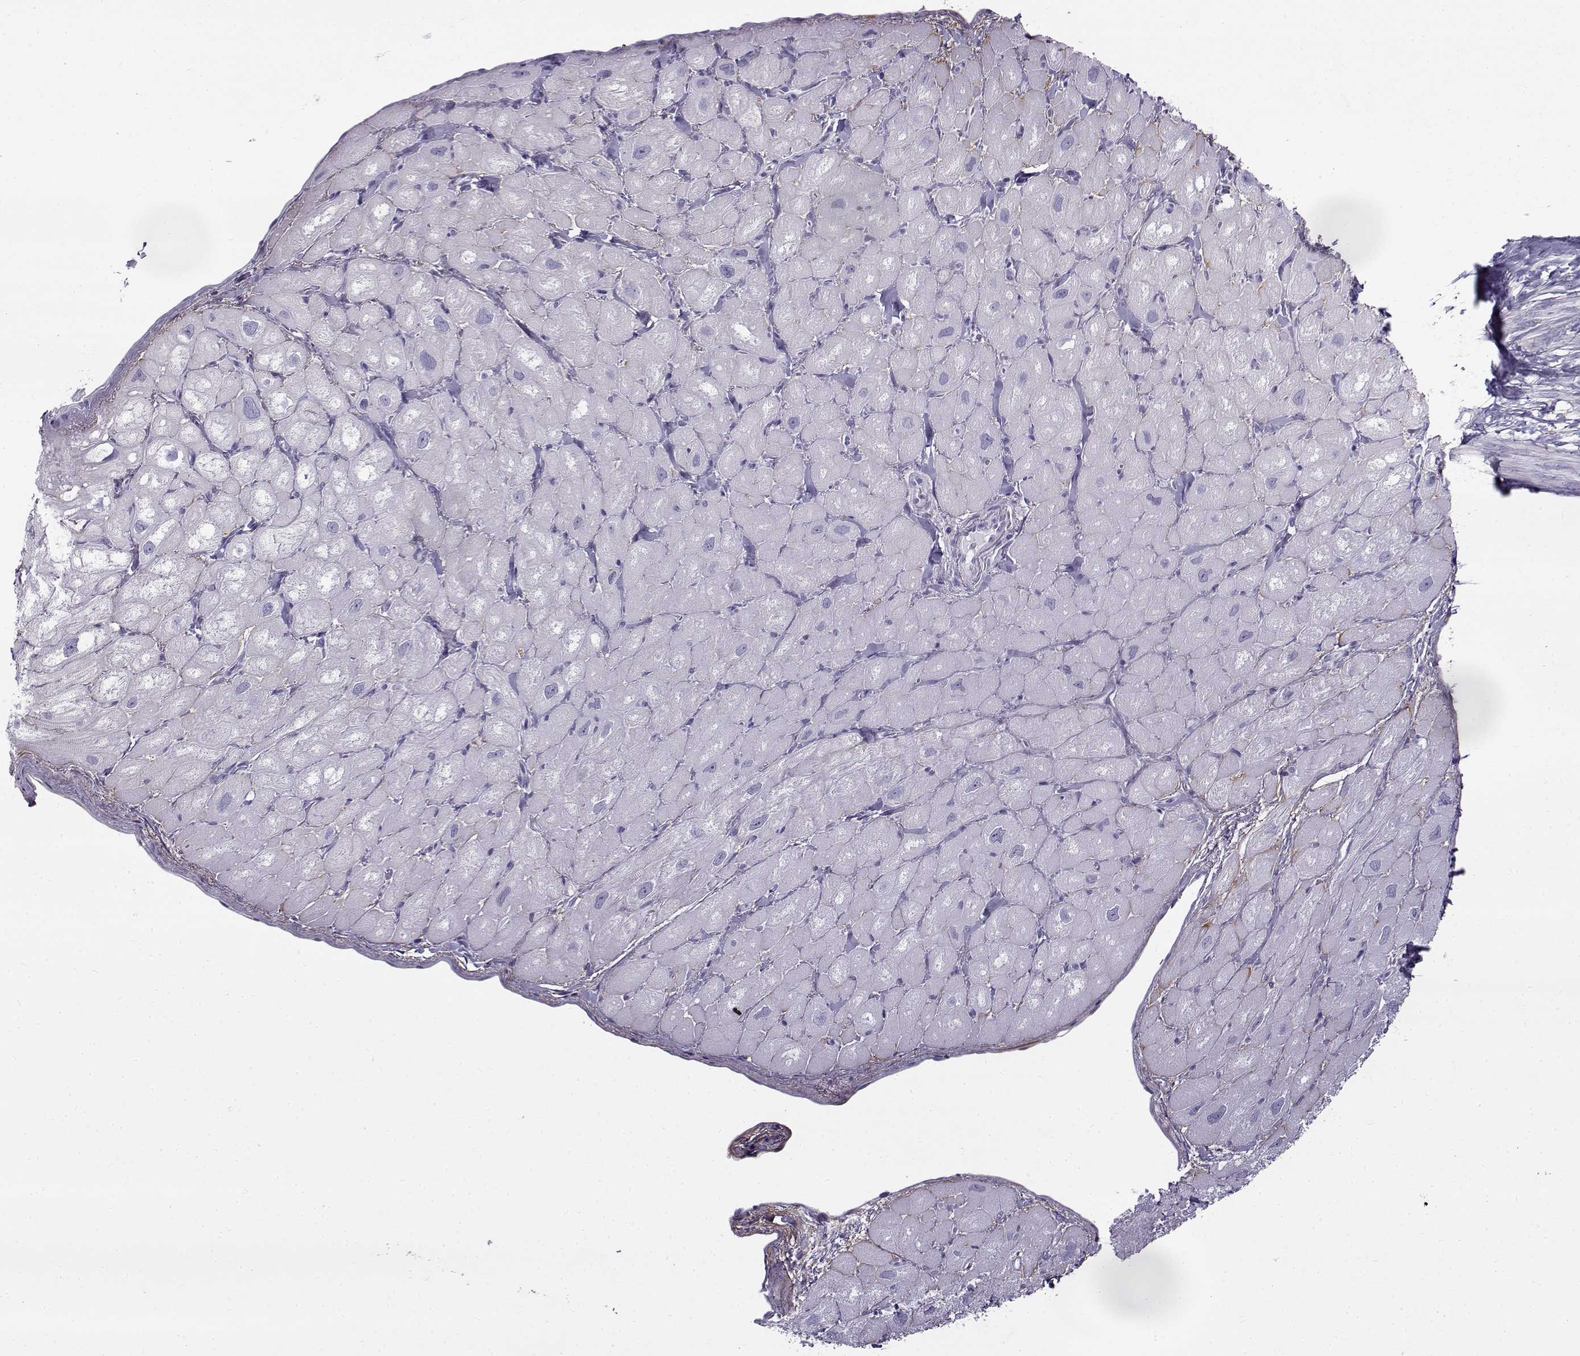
{"staining": {"intensity": "negative", "quantity": "none", "location": "none"}, "tissue": "heart muscle", "cell_type": "Cardiomyocytes", "image_type": "normal", "snomed": [{"axis": "morphology", "description": "Normal tissue, NOS"}, {"axis": "topography", "description": "Heart"}], "caption": "Immunohistochemistry (IHC) of benign human heart muscle reveals no staining in cardiomyocytes. Brightfield microscopy of immunohistochemistry stained with DAB (3,3'-diaminobenzidine) (brown) and hematoxylin (blue), captured at high magnification.", "gene": "GTSF1L", "patient": {"sex": "male", "age": 60}}